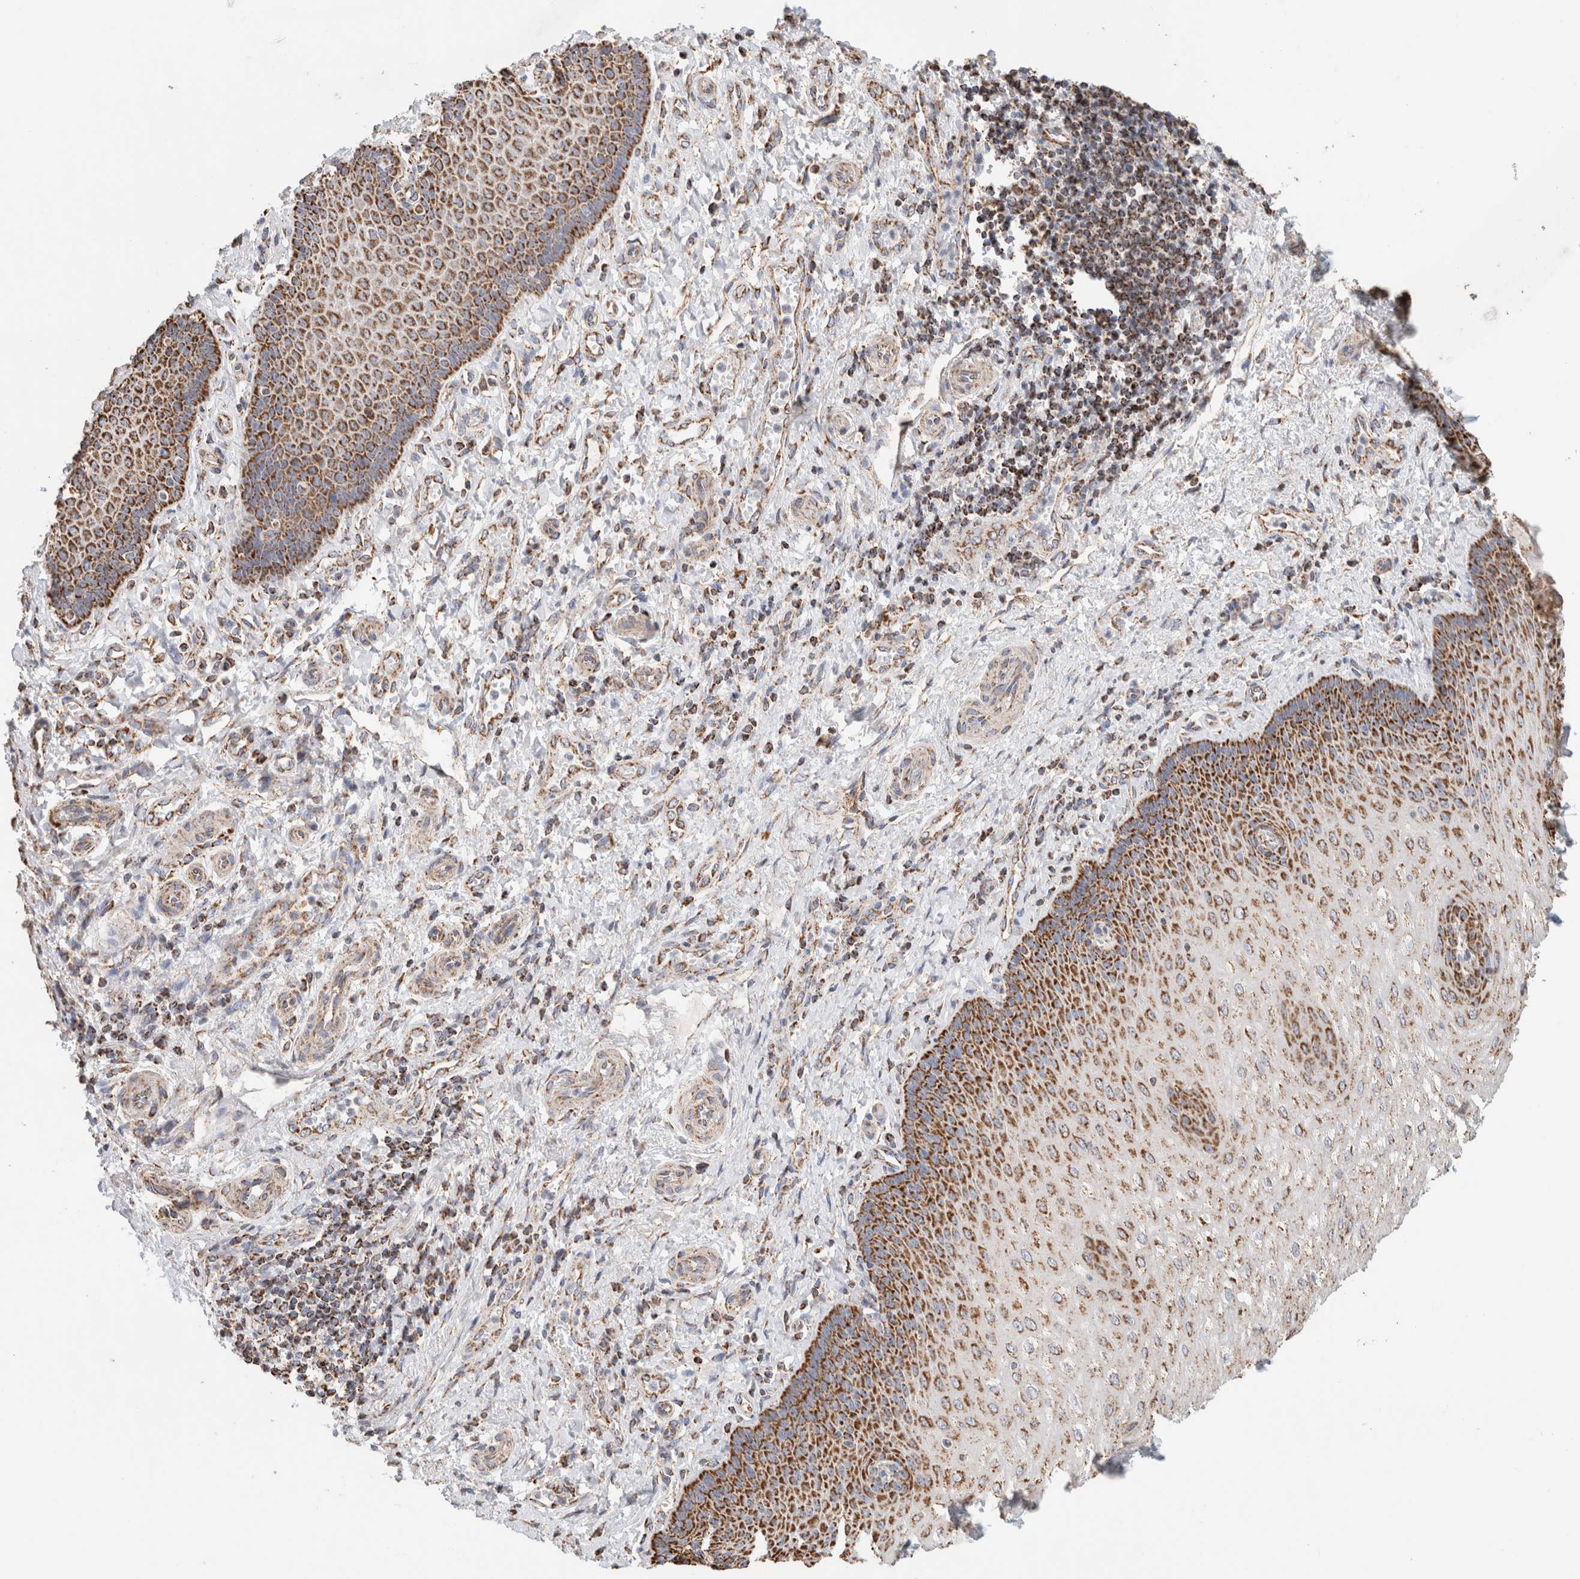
{"staining": {"intensity": "moderate", "quantity": ">75%", "location": "cytoplasmic/membranous"}, "tissue": "esophagus", "cell_type": "Squamous epithelial cells", "image_type": "normal", "snomed": [{"axis": "morphology", "description": "Normal tissue, NOS"}, {"axis": "topography", "description": "Esophagus"}], "caption": "Squamous epithelial cells display medium levels of moderate cytoplasmic/membranous positivity in about >75% of cells in unremarkable human esophagus.", "gene": "C1QBP", "patient": {"sex": "male", "age": 54}}